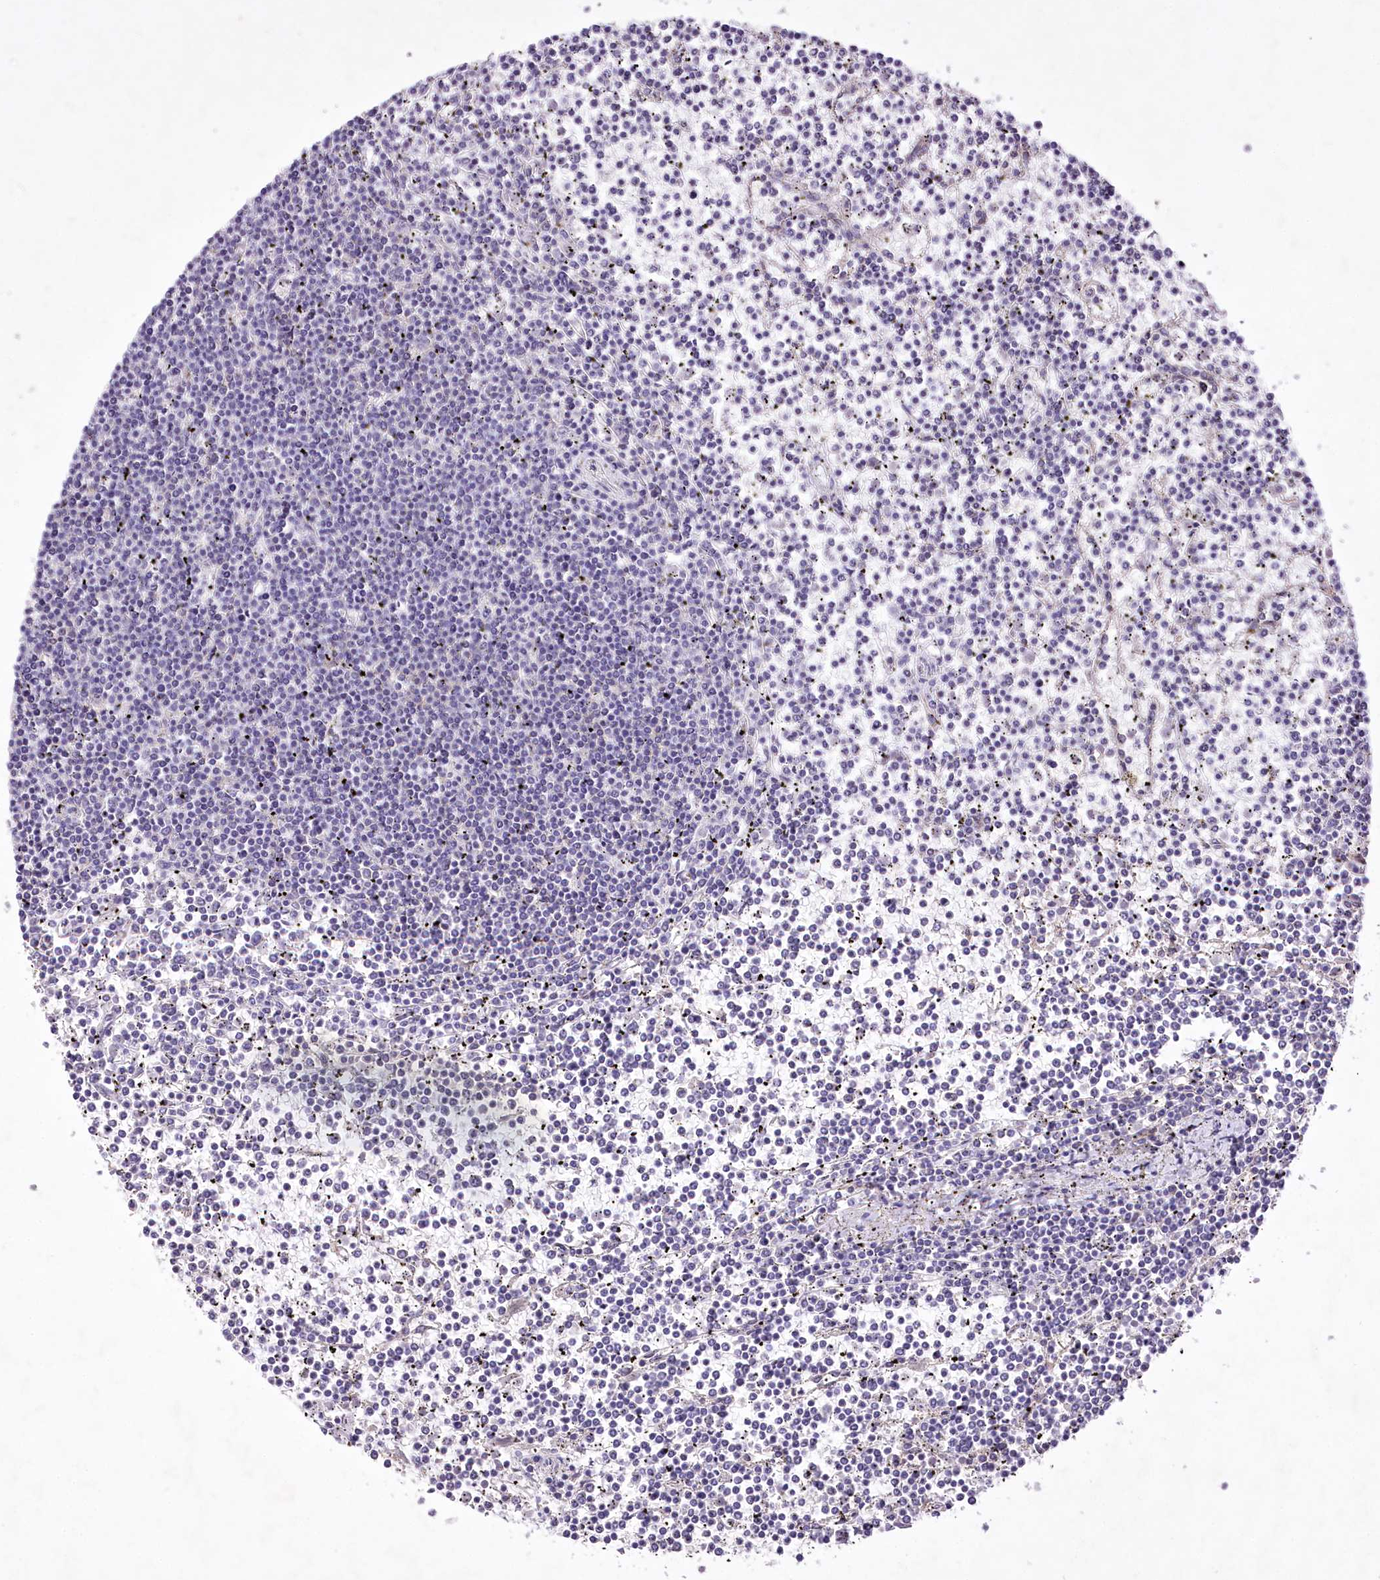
{"staining": {"intensity": "negative", "quantity": "none", "location": "none"}, "tissue": "lymphoma", "cell_type": "Tumor cells", "image_type": "cancer", "snomed": [{"axis": "morphology", "description": "Malignant lymphoma, non-Hodgkin's type, Low grade"}, {"axis": "topography", "description": "Spleen"}], "caption": "There is no significant staining in tumor cells of malignant lymphoma, non-Hodgkin's type (low-grade).", "gene": "ENPP1", "patient": {"sex": "female", "age": 19}}